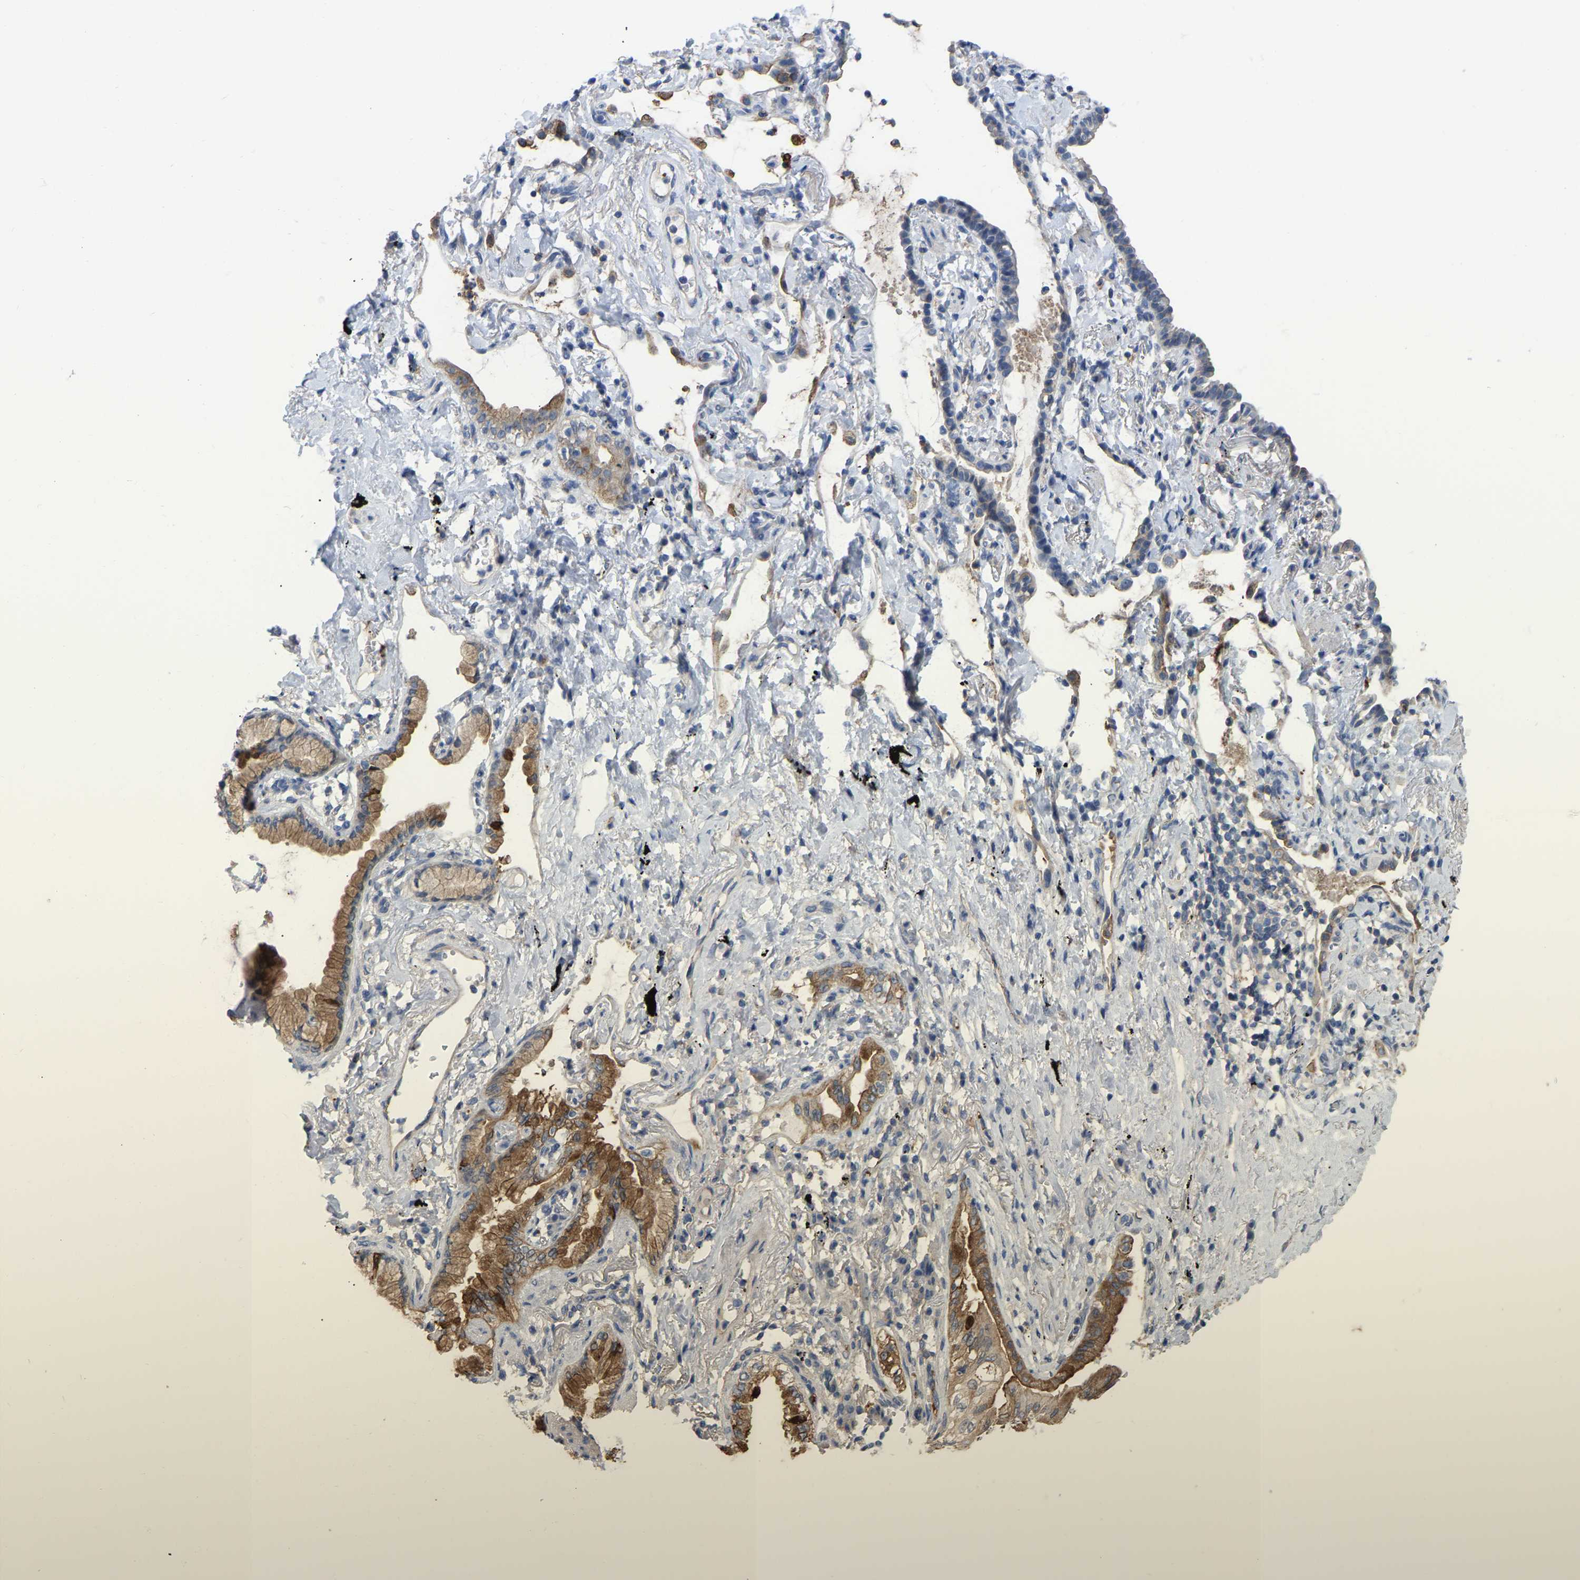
{"staining": {"intensity": "moderate", "quantity": ">75%", "location": "cytoplasmic/membranous"}, "tissue": "lung cancer", "cell_type": "Tumor cells", "image_type": "cancer", "snomed": [{"axis": "morphology", "description": "Normal tissue, NOS"}, {"axis": "morphology", "description": "Adenocarcinoma, NOS"}, {"axis": "topography", "description": "Bronchus"}, {"axis": "topography", "description": "Lung"}], "caption": "Human adenocarcinoma (lung) stained with a brown dye demonstrates moderate cytoplasmic/membranous positive expression in approximately >75% of tumor cells.", "gene": "ZNF449", "patient": {"sex": "female", "age": 70}}